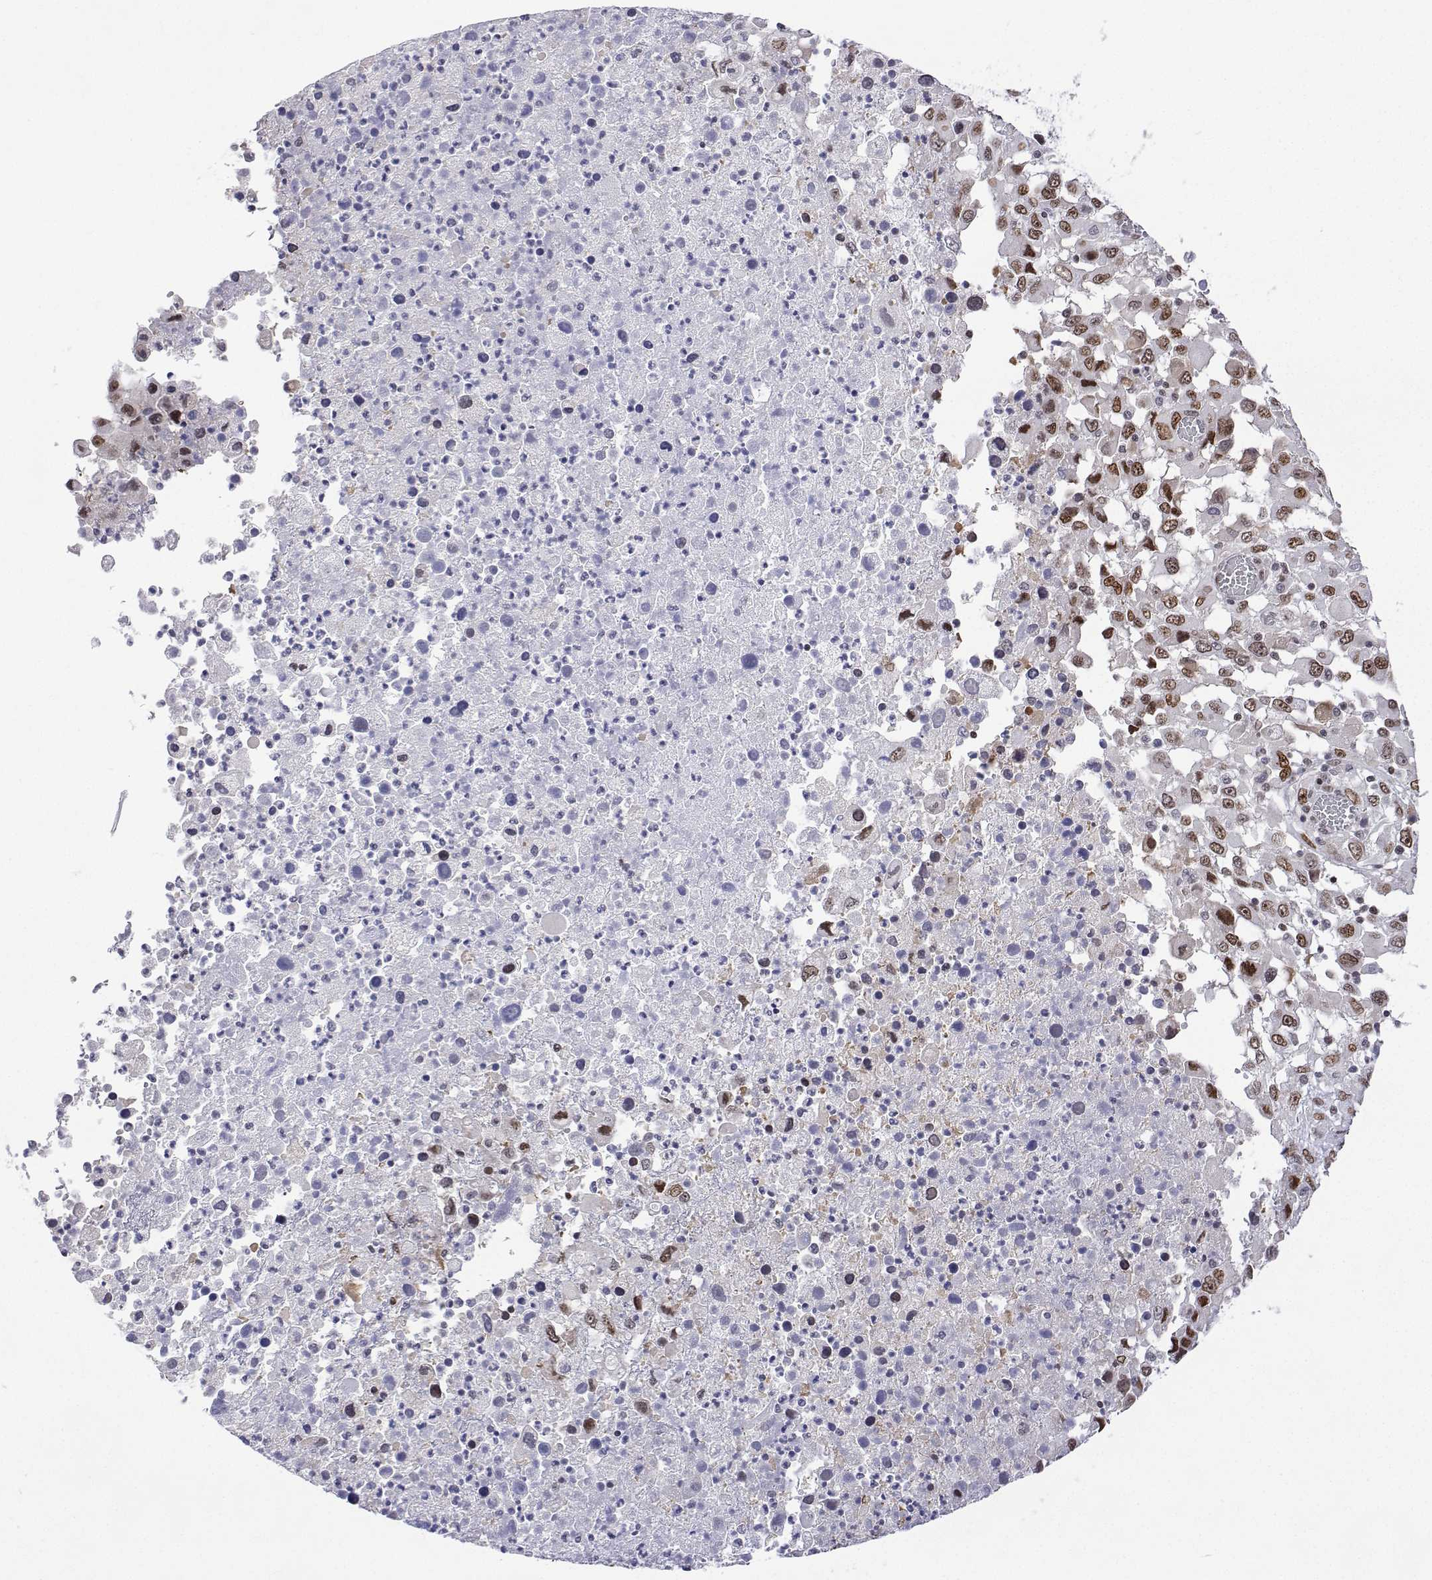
{"staining": {"intensity": "moderate", "quantity": ">75%", "location": "nuclear"}, "tissue": "melanoma", "cell_type": "Tumor cells", "image_type": "cancer", "snomed": [{"axis": "morphology", "description": "Malignant melanoma, Metastatic site"}, {"axis": "topography", "description": "Soft tissue"}], "caption": "Brown immunohistochemical staining in human melanoma shows moderate nuclear positivity in approximately >75% of tumor cells.", "gene": "XPC", "patient": {"sex": "male", "age": 50}}